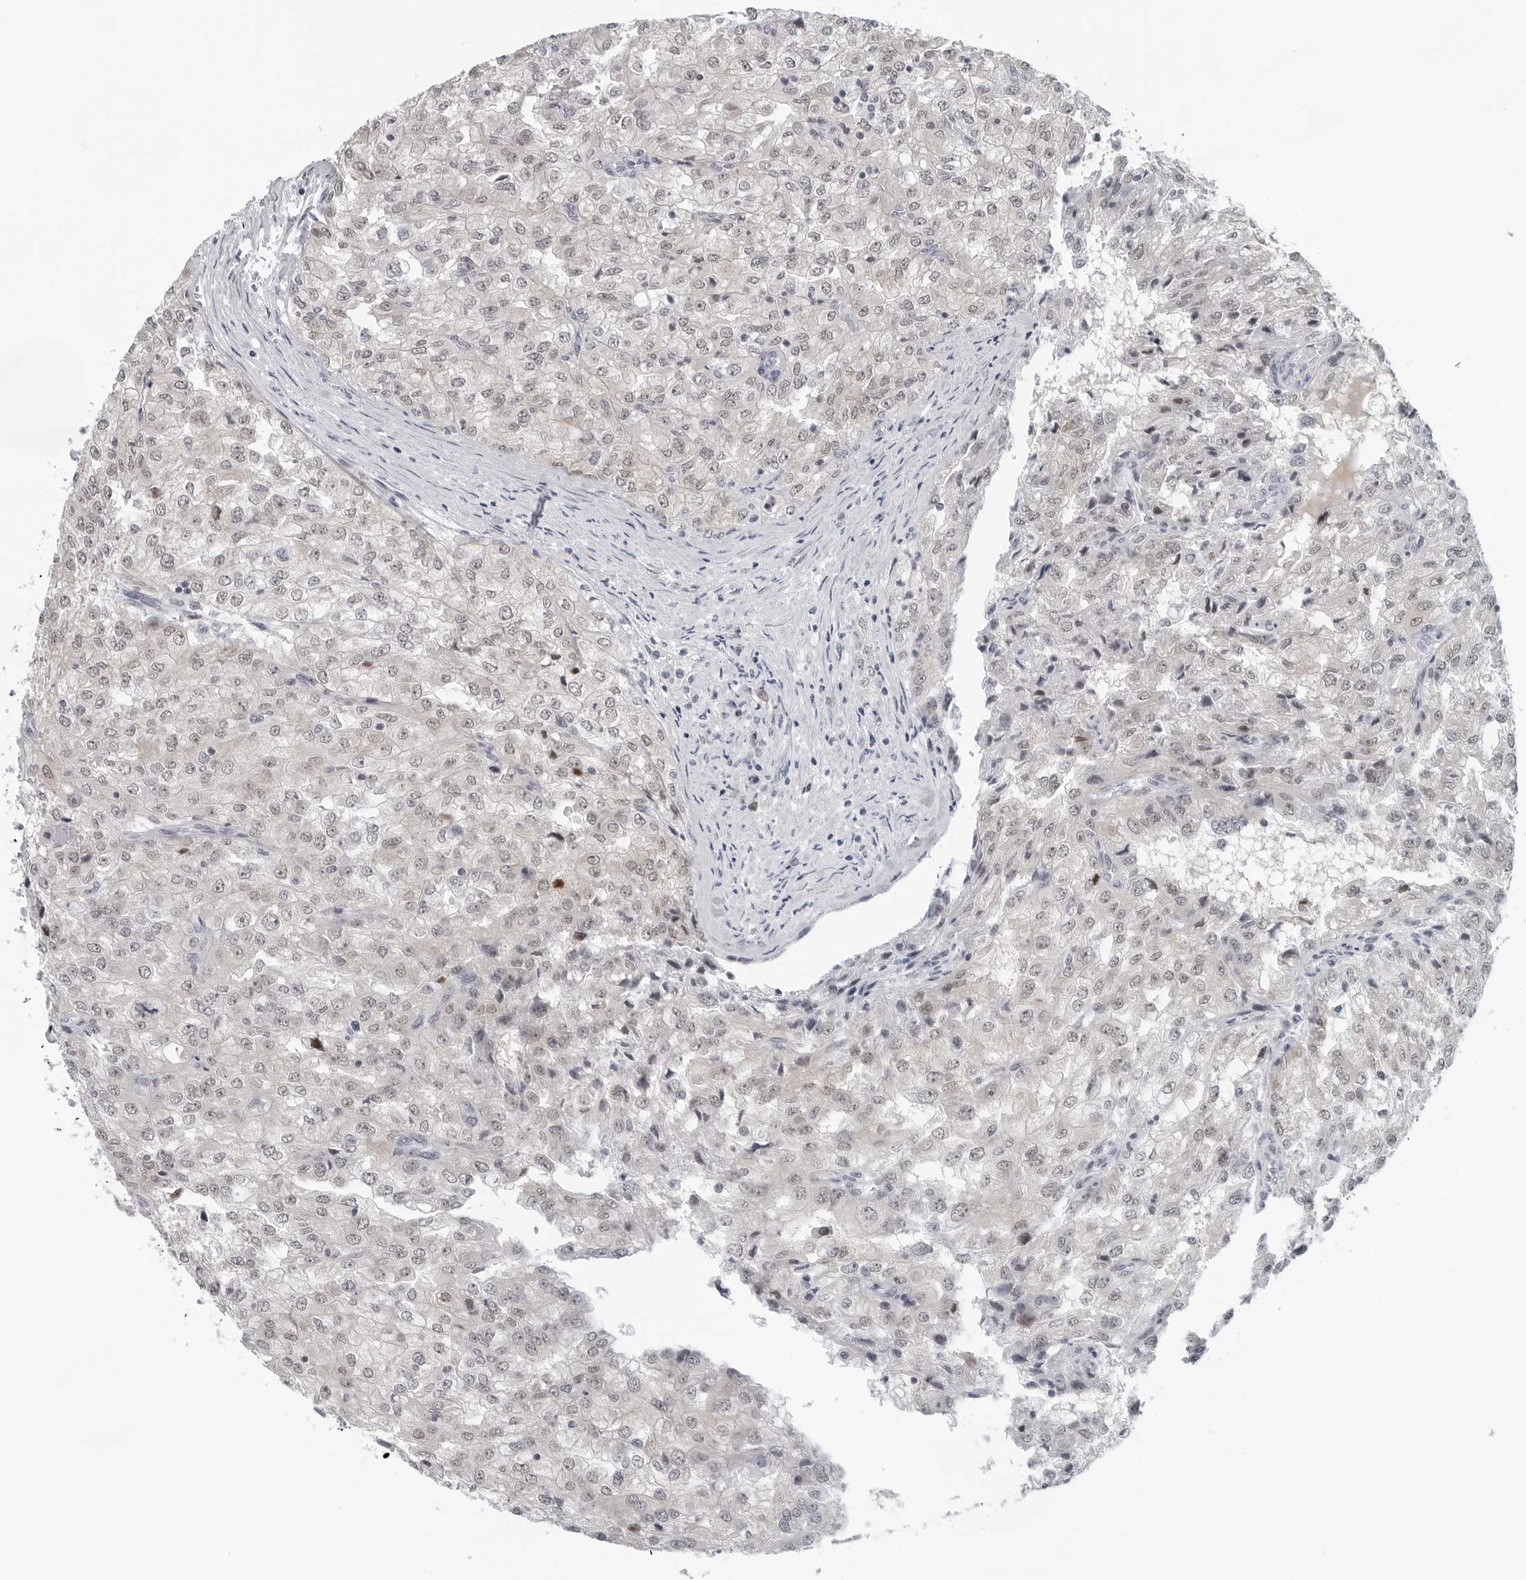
{"staining": {"intensity": "weak", "quantity": "<25%", "location": "nuclear"}, "tissue": "renal cancer", "cell_type": "Tumor cells", "image_type": "cancer", "snomed": [{"axis": "morphology", "description": "Adenocarcinoma, NOS"}, {"axis": "topography", "description": "Kidney"}], "caption": "IHC histopathology image of neoplastic tissue: human renal cancer stained with DAB (3,3'-diaminobenzidine) displays no significant protein expression in tumor cells. (Stains: DAB immunohistochemistry (IHC) with hematoxylin counter stain, Microscopy: brightfield microscopy at high magnification).", "gene": "PPP1R42", "patient": {"sex": "female", "age": 54}}